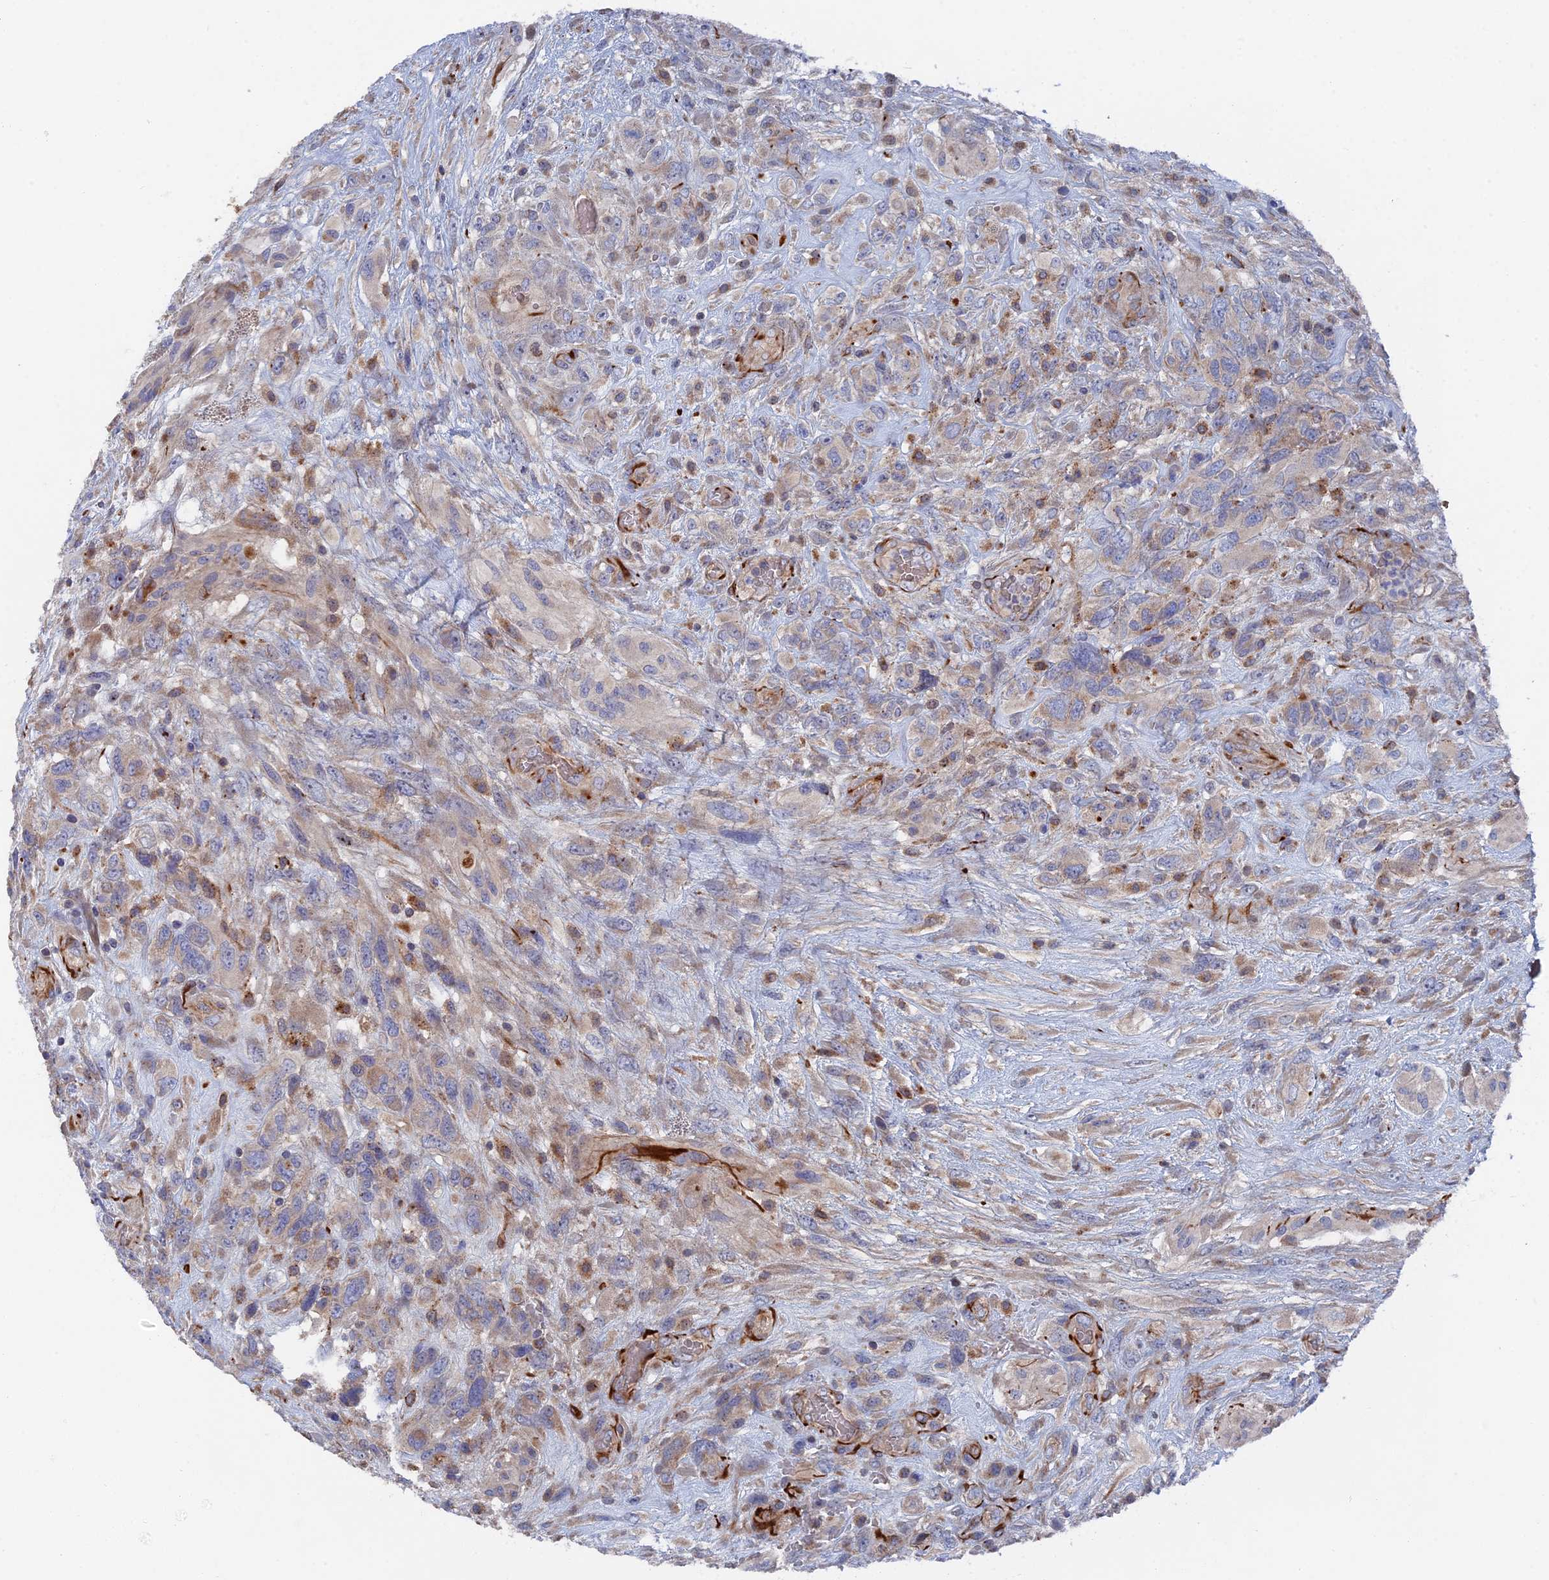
{"staining": {"intensity": "weak", "quantity": "<25%", "location": "cytoplasmic/membranous"}, "tissue": "glioma", "cell_type": "Tumor cells", "image_type": "cancer", "snomed": [{"axis": "morphology", "description": "Glioma, malignant, High grade"}, {"axis": "topography", "description": "Brain"}], "caption": "This is a photomicrograph of immunohistochemistry (IHC) staining of glioma, which shows no positivity in tumor cells. (DAB immunohistochemistry (IHC) with hematoxylin counter stain).", "gene": "SMG9", "patient": {"sex": "male", "age": 61}}